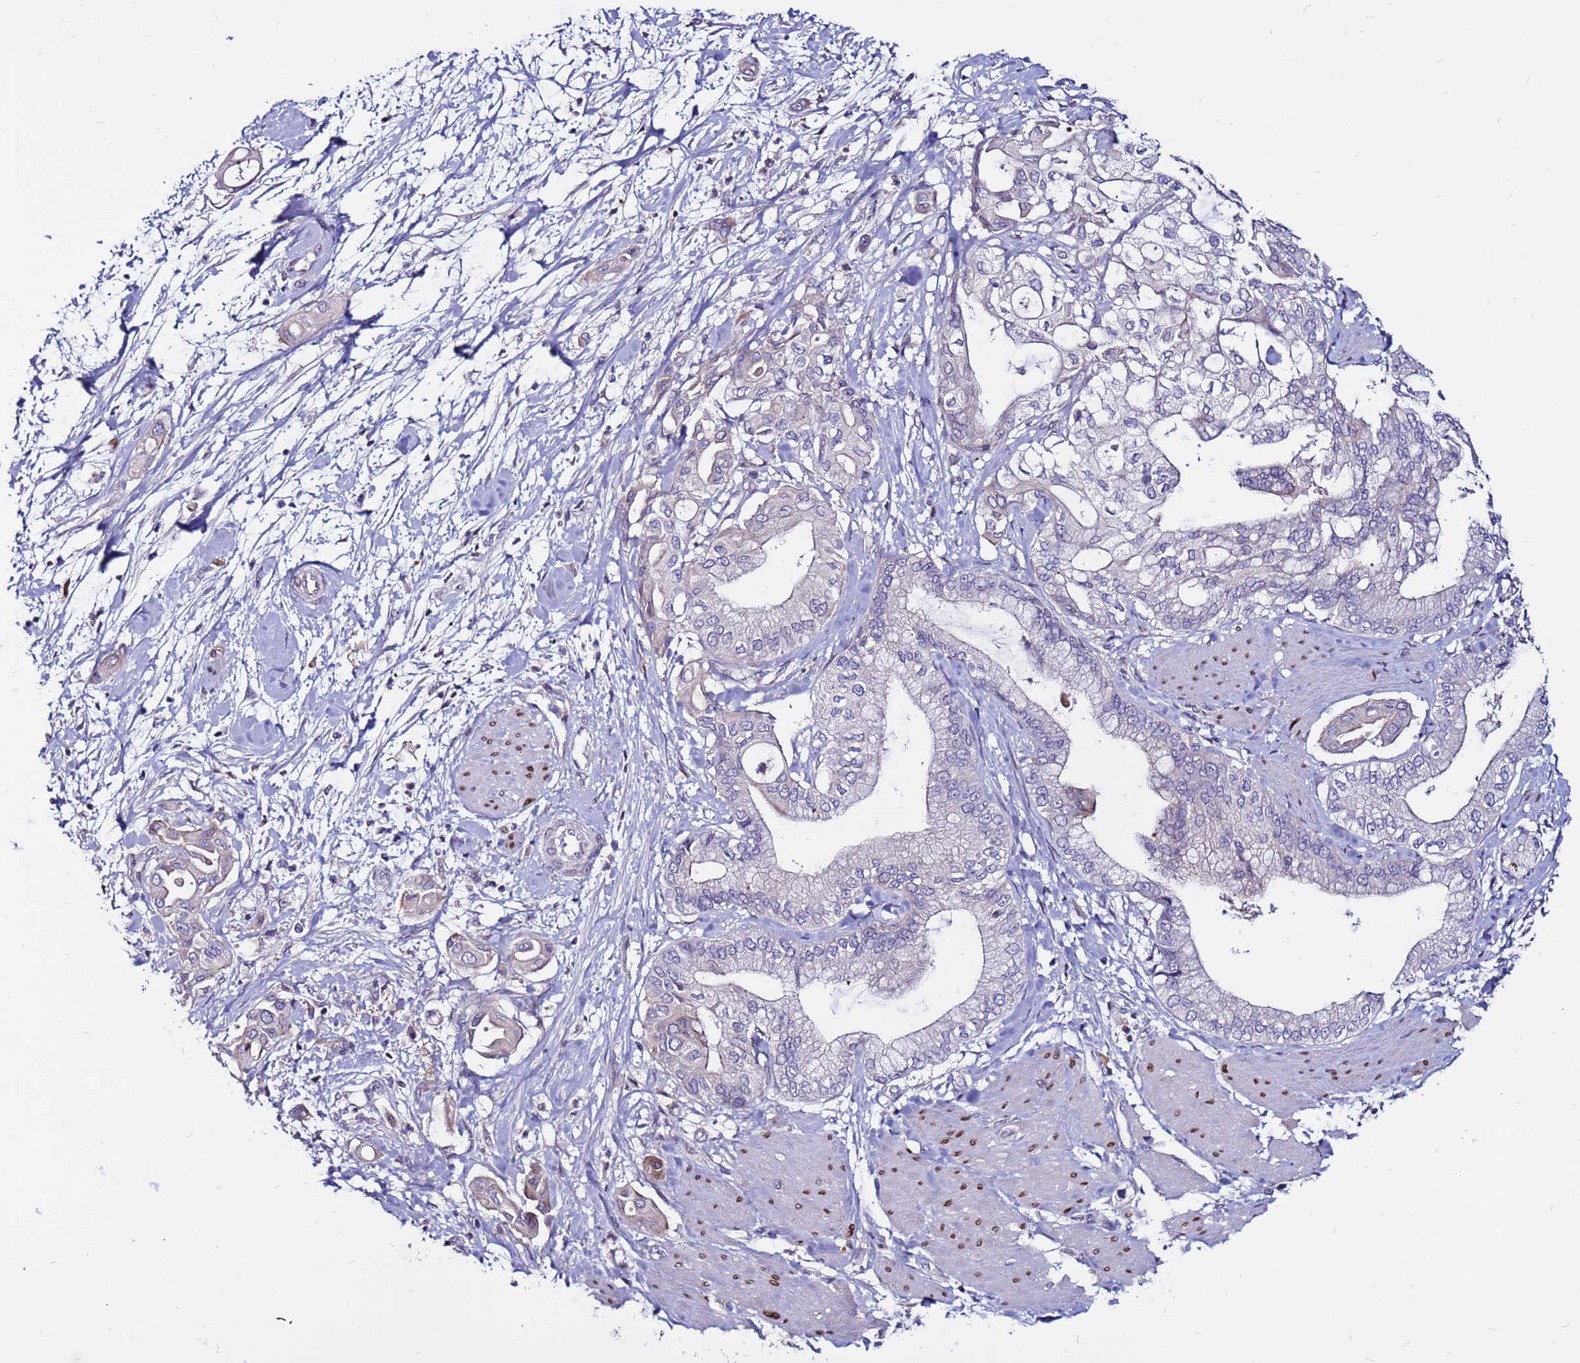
{"staining": {"intensity": "negative", "quantity": "none", "location": "none"}, "tissue": "pancreatic cancer", "cell_type": "Tumor cells", "image_type": "cancer", "snomed": [{"axis": "morphology", "description": "Adenocarcinoma, NOS"}, {"axis": "morphology", "description": "Adenocarcinoma, metastatic, NOS"}, {"axis": "topography", "description": "Lymph node"}, {"axis": "topography", "description": "Pancreas"}, {"axis": "topography", "description": "Duodenum"}], "caption": "Protein analysis of pancreatic metastatic adenocarcinoma displays no significant staining in tumor cells.", "gene": "CCDC71", "patient": {"sex": "female", "age": 64}}